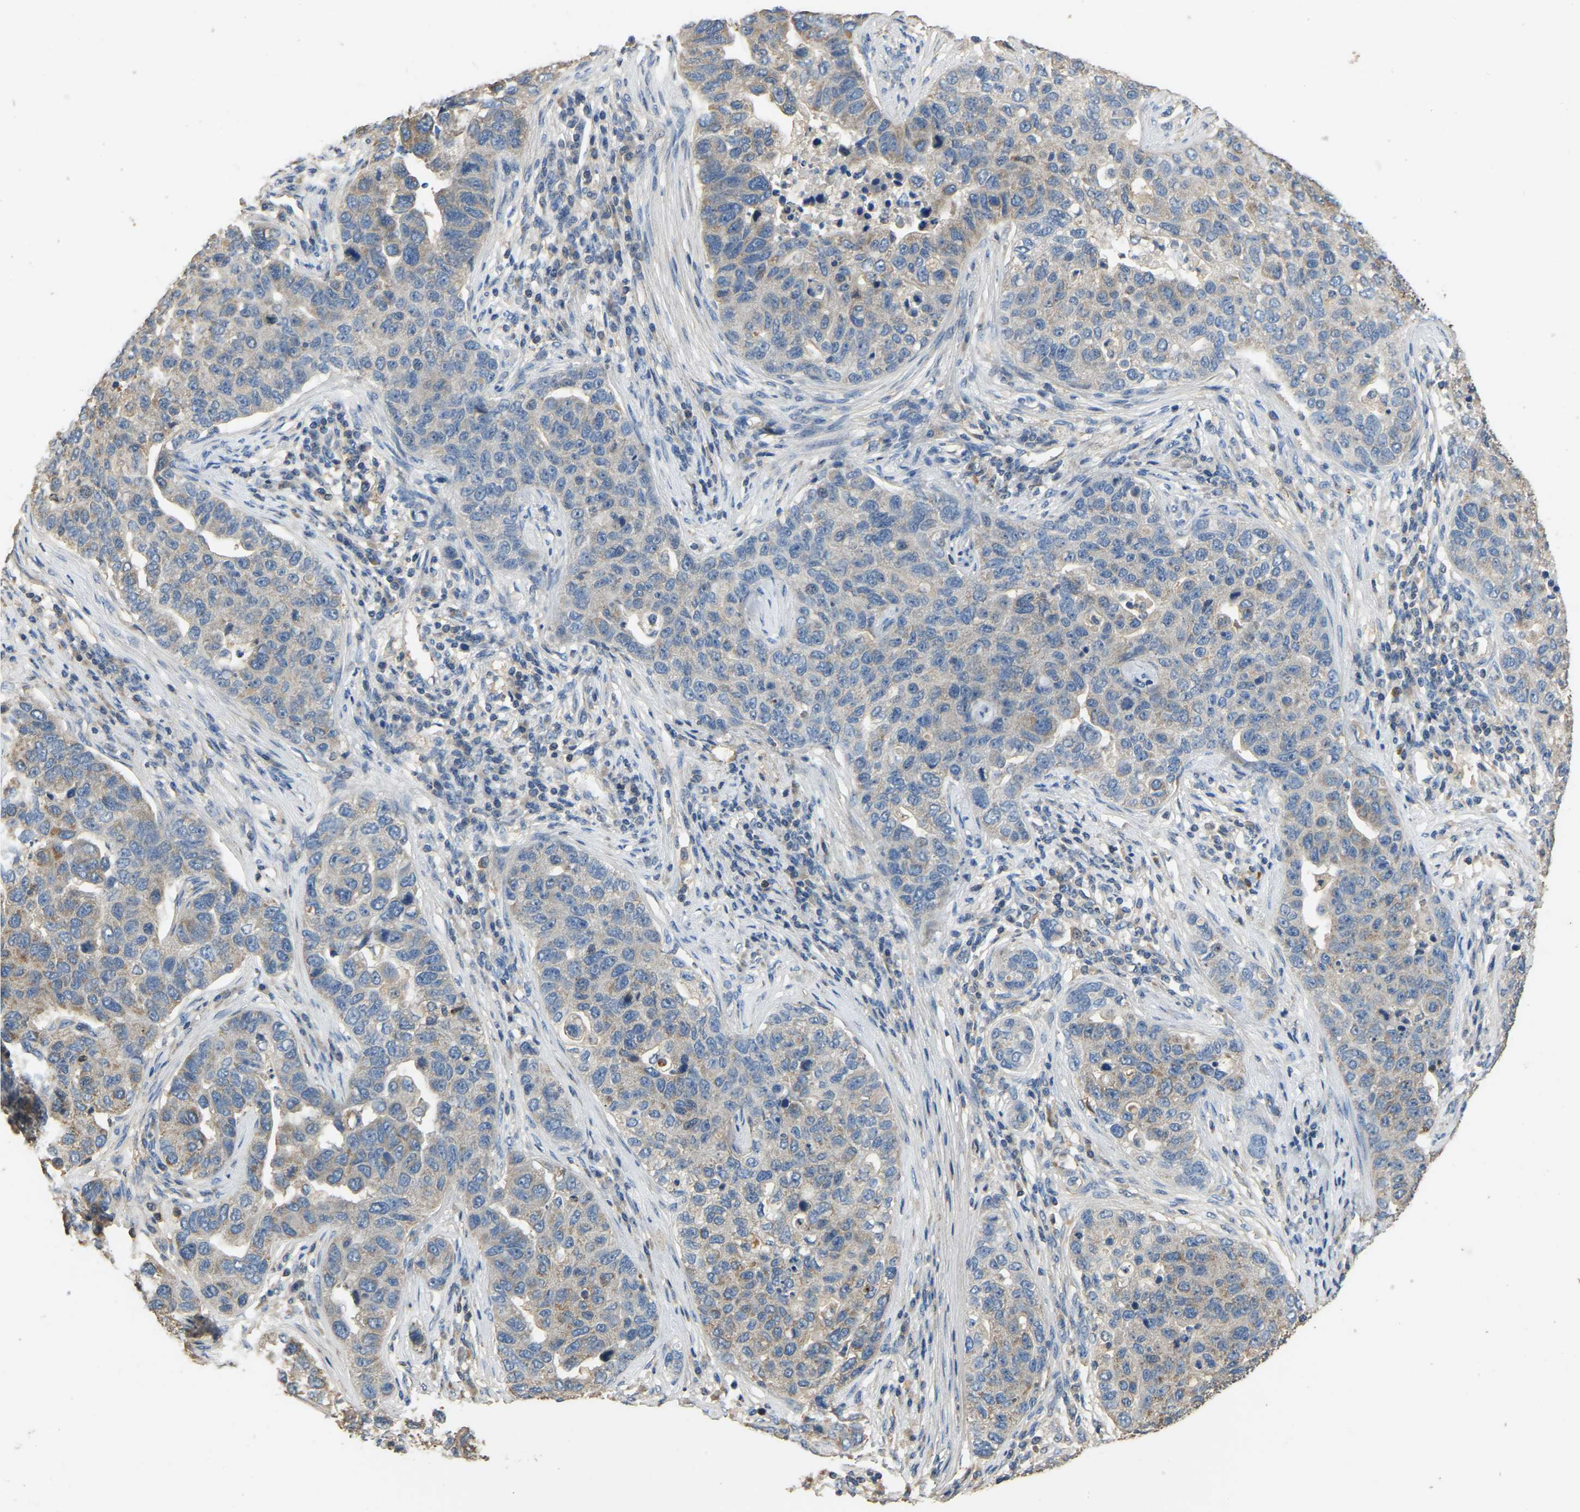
{"staining": {"intensity": "negative", "quantity": "none", "location": "none"}, "tissue": "pancreatic cancer", "cell_type": "Tumor cells", "image_type": "cancer", "snomed": [{"axis": "morphology", "description": "Adenocarcinoma, NOS"}, {"axis": "topography", "description": "Pancreas"}], "caption": "Immunohistochemistry (IHC) of adenocarcinoma (pancreatic) demonstrates no staining in tumor cells.", "gene": "TUFM", "patient": {"sex": "female", "age": 61}}